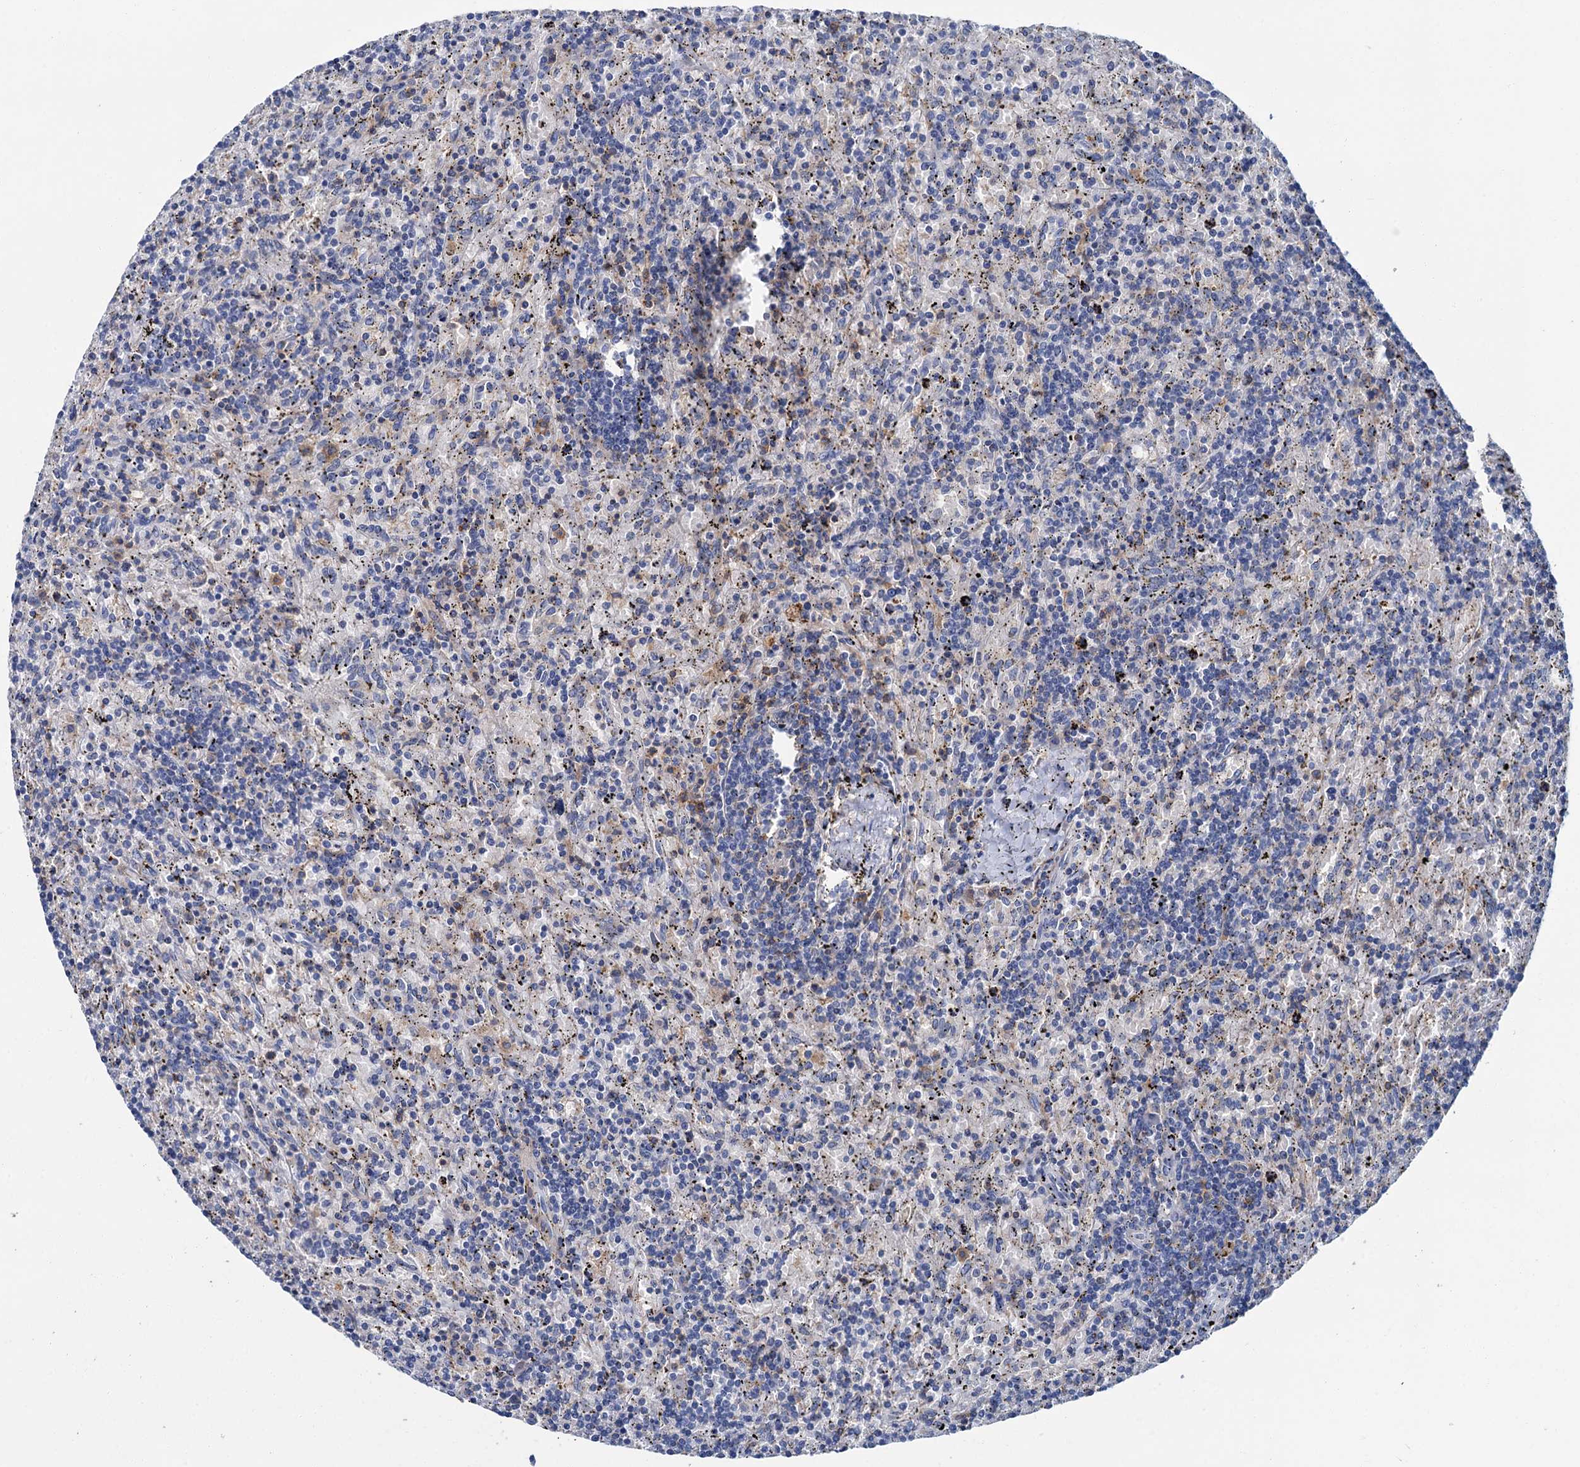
{"staining": {"intensity": "negative", "quantity": "none", "location": "none"}, "tissue": "lymphoma", "cell_type": "Tumor cells", "image_type": "cancer", "snomed": [{"axis": "morphology", "description": "Malignant lymphoma, non-Hodgkin's type, Low grade"}, {"axis": "topography", "description": "Spleen"}], "caption": "Immunohistochemistry micrograph of lymphoma stained for a protein (brown), which demonstrates no positivity in tumor cells.", "gene": "FGFR2", "patient": {"sex": "male", "age": 76}}